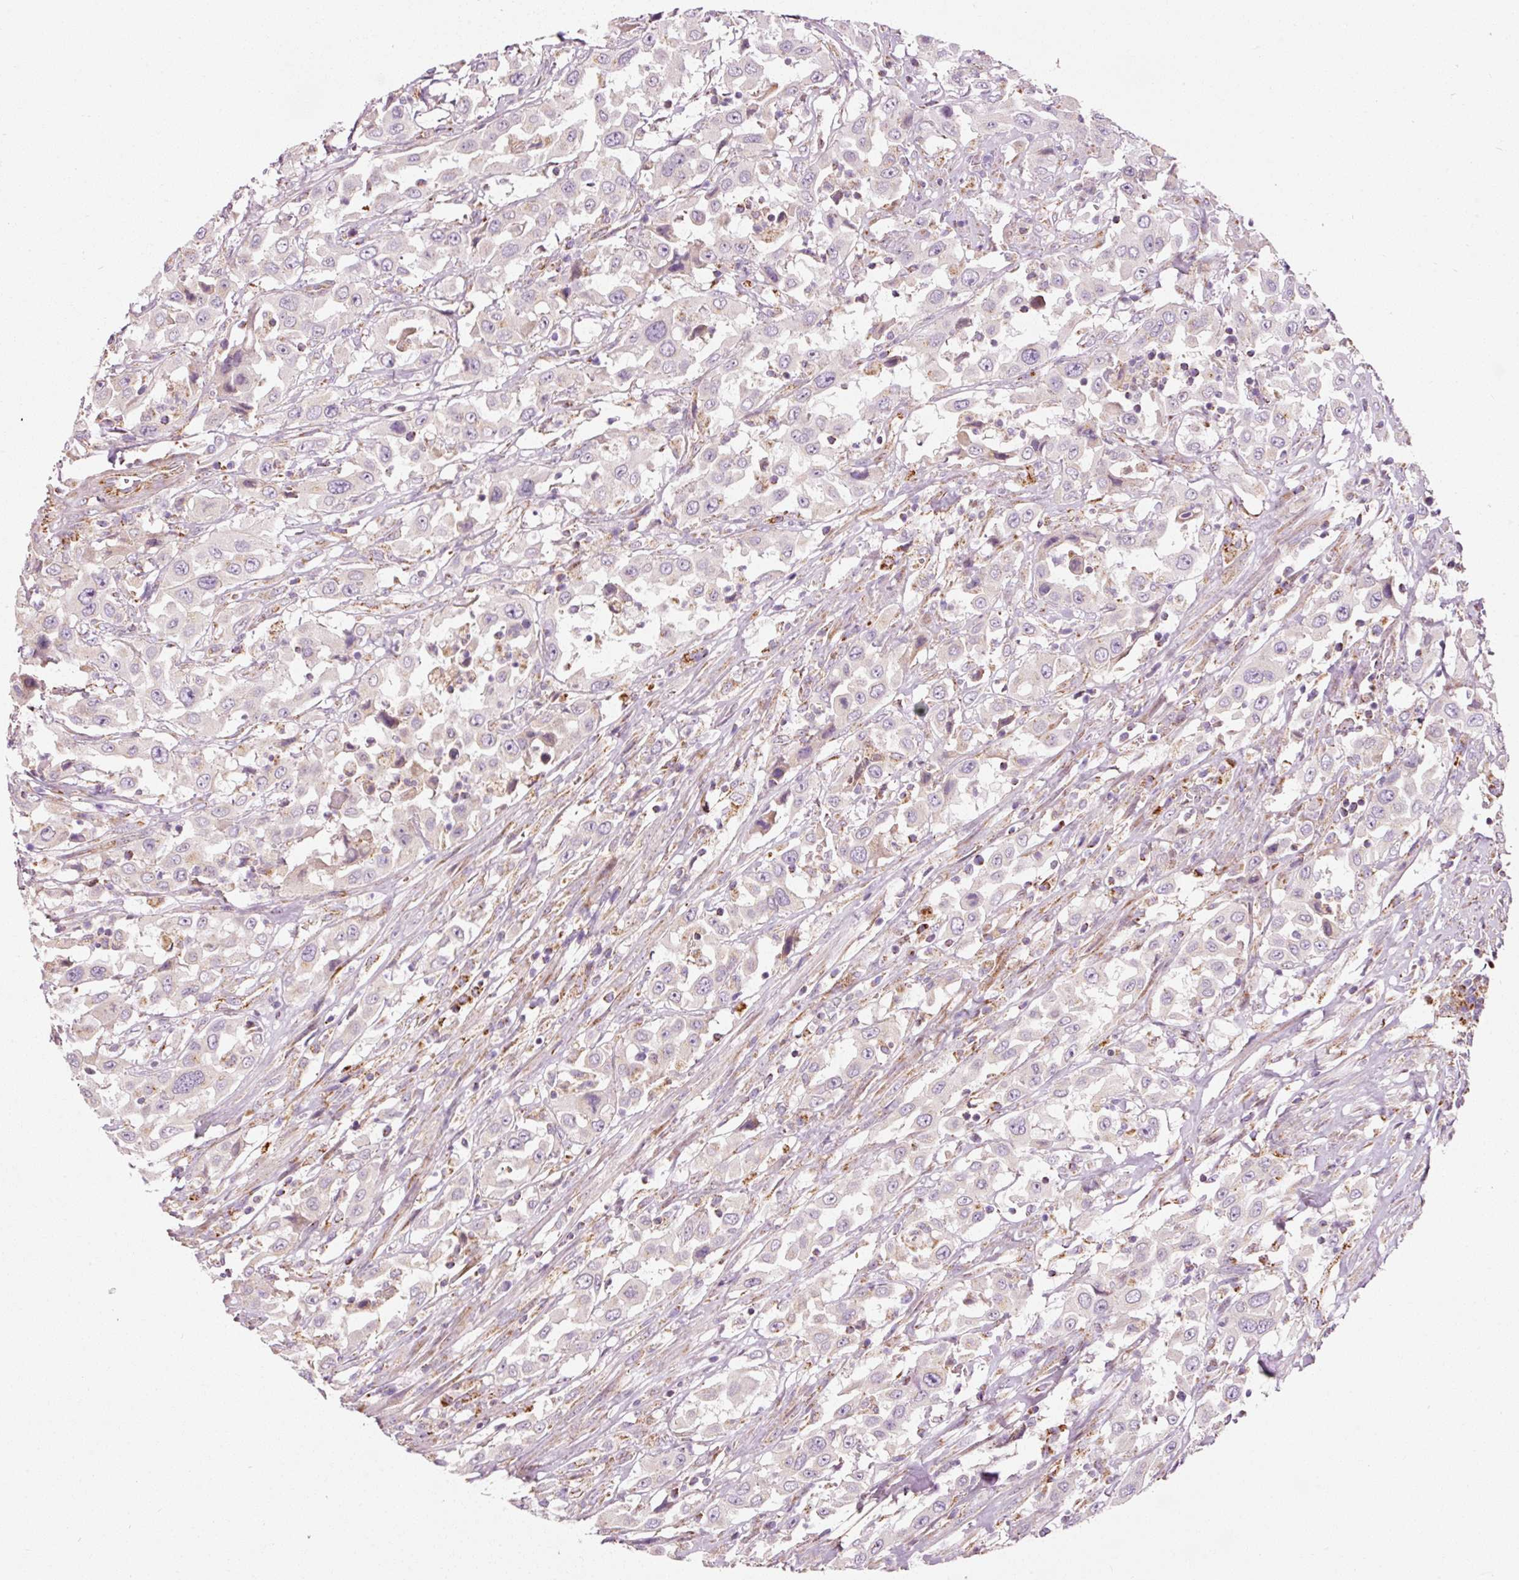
{"staining": {"intensity": "negative", "quantity": "none", "location": "none"}, "tissue": "urothelial cancer", "cell_type": "Tumor cells", "image_type": "cancer", "snomed": [{"axis": "morphology", "description": "Urothelial carcinoma, High grade"}, {"axis": "topography", "description": "Urinary bladder"}], "caption": "Tumor cells are negative for brown protein staining in high-grade urothelial carcinoma.", "gene": "NDUFB4", "patient": {"sex": "male", "age": 61}}